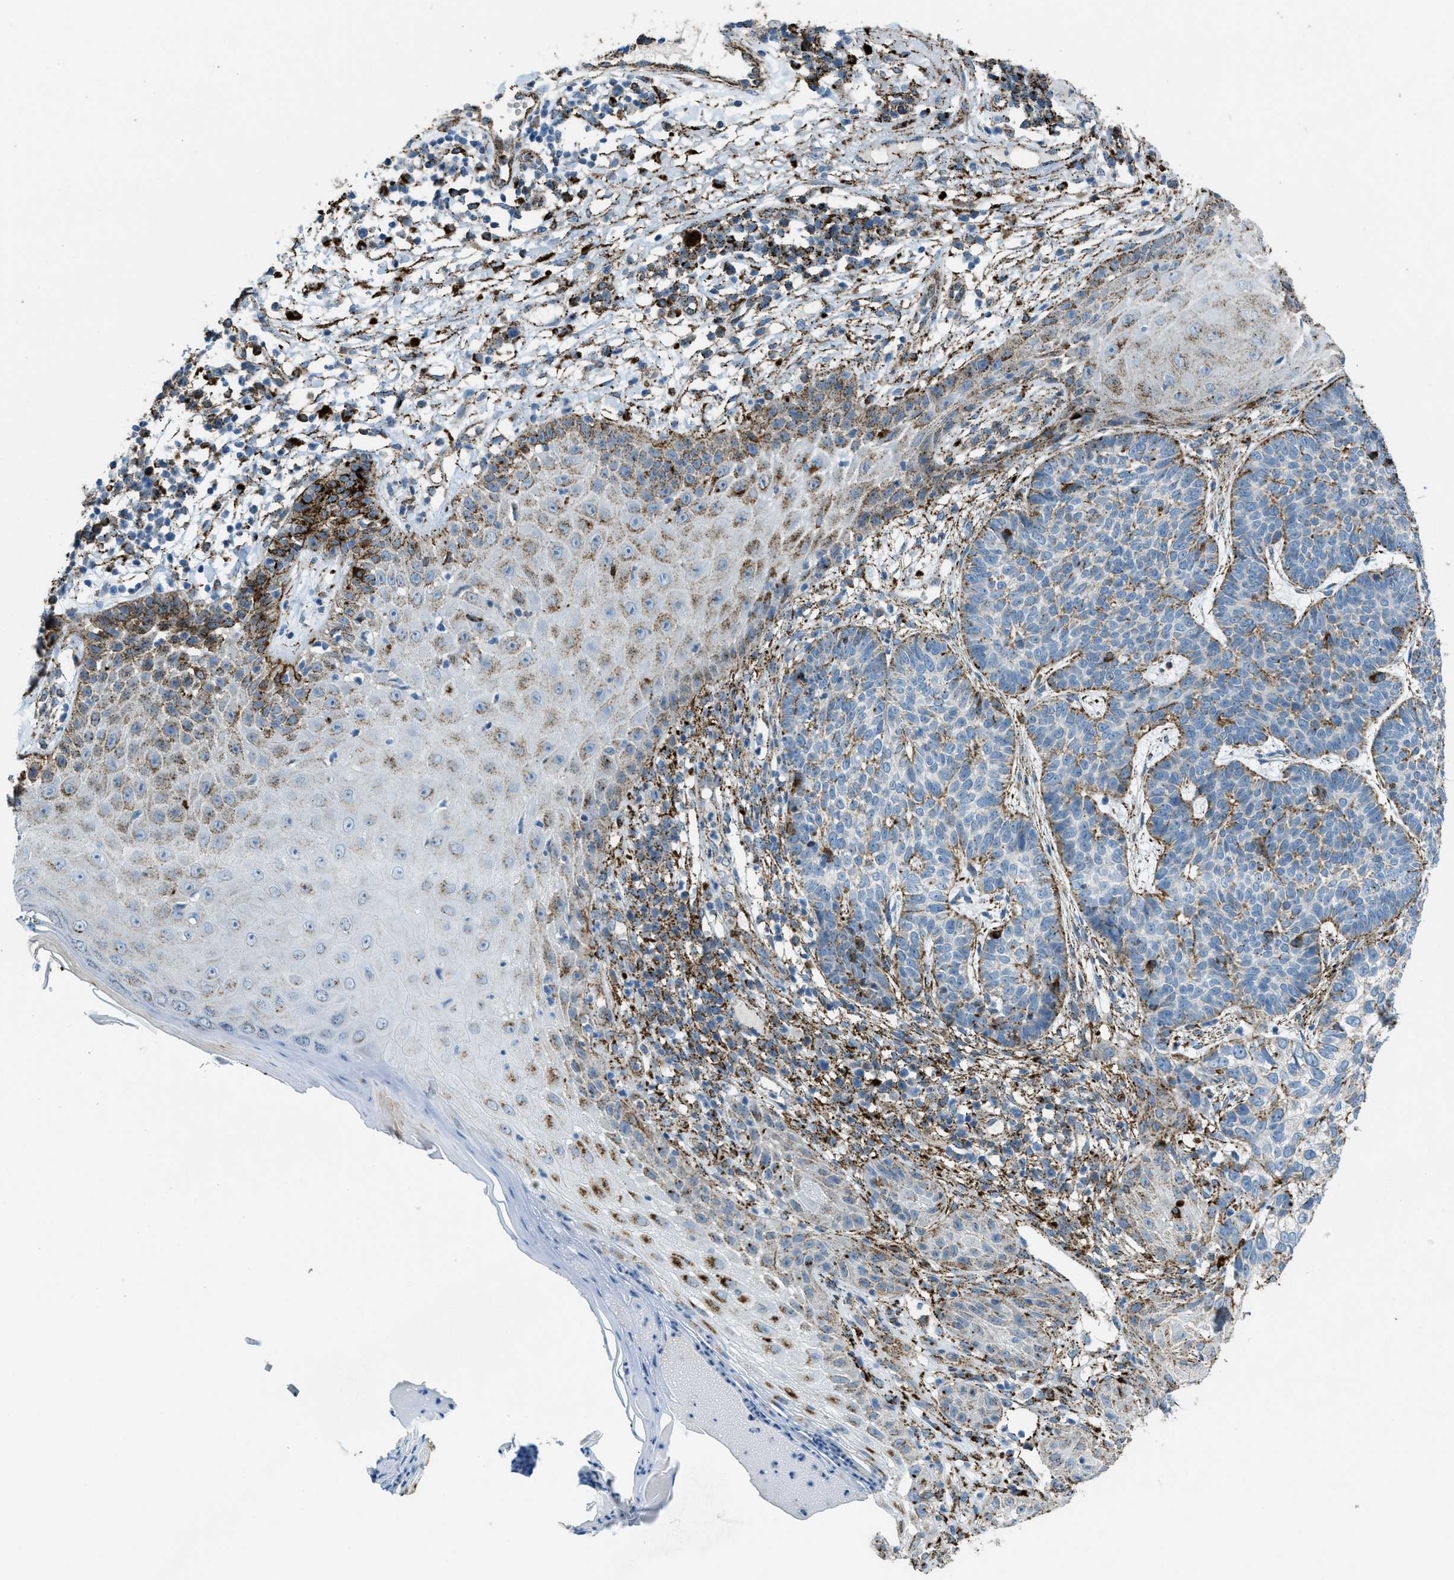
{"staining": {"intensity": "moderate", "quantity": "25%-75%", "location": "cytoplasmic/membranous"}, "tissue": "skin cancer", "cell_type": "Tumor cells", "image_type": "cancer", "snomed": [{"axis": "morphology", "description": "Normal tissue, NOS"}, {"axis": "morphology", "description": "Basal cell carcinoma"}, {"axis": "topography", "description": "Skin"}], "caption": "Protein analysis of skin cancer (basal cell carcinoma) tissue displays moderate cytoplasmic/membranous expression in about 25%-75% of tumor cells. (IHC, brightfield microscopy, high magnification).", "gene": "SCARB2", "patient": {"sex": "male", "age": 79}}